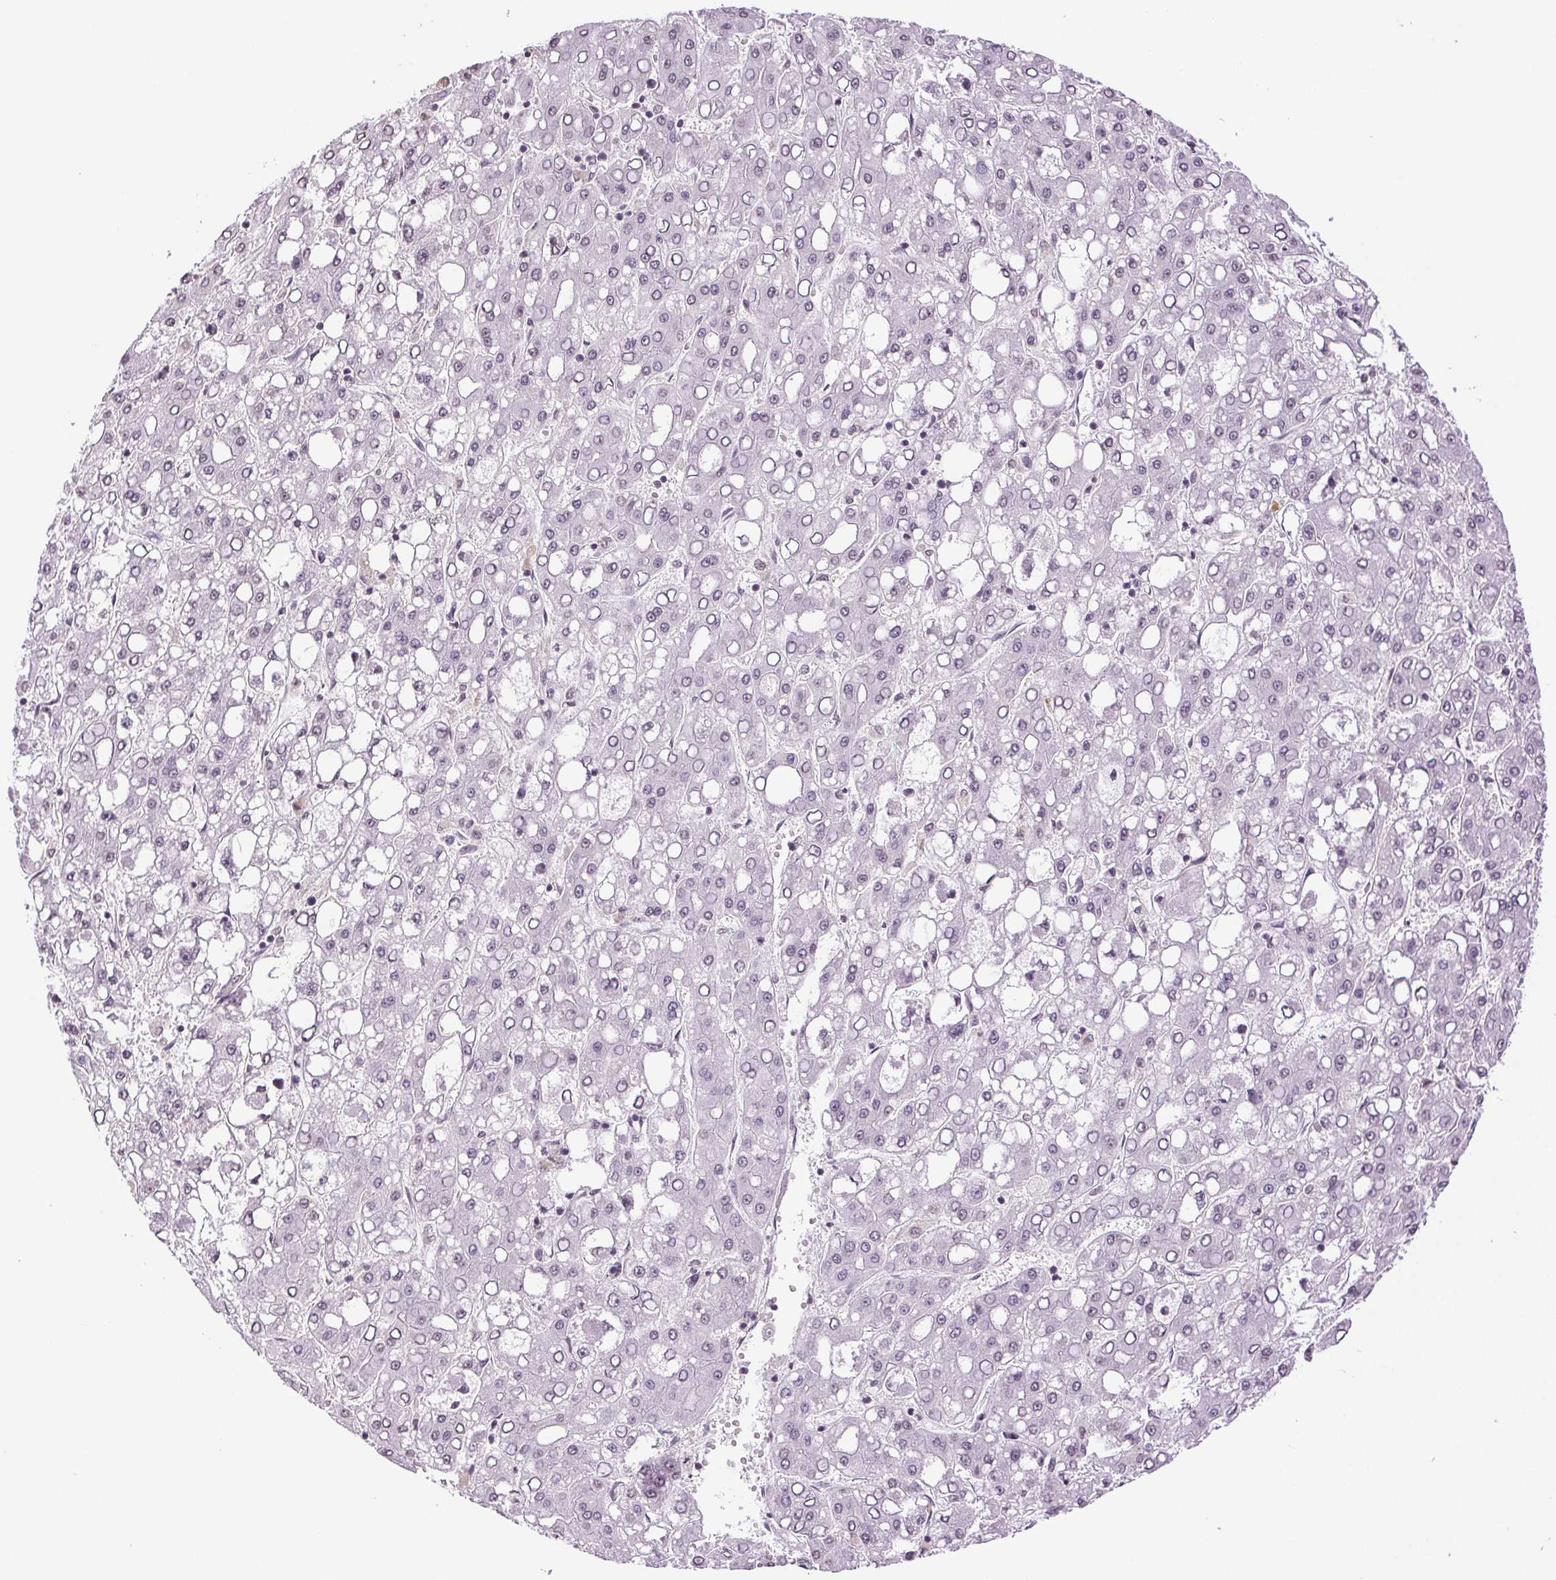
{"staining": {"intensity": "negative", "quantity": "none", "location": "none"}, "tissue": "liver cancer", "cell_type": "Tumor cells", "image_type": "cancer", "snomed": [{"axis": "morphology", "description": "Carcinoma, Hepatocellular, NOS"}, {"axis": "topography", "description": "Liver"}], "caption": "Tumor cells show no significant protein staining in hepatocellular carcinoma (liver).", "gene": "TNNT3", "patient": {"sex": "male", "age": 65}}